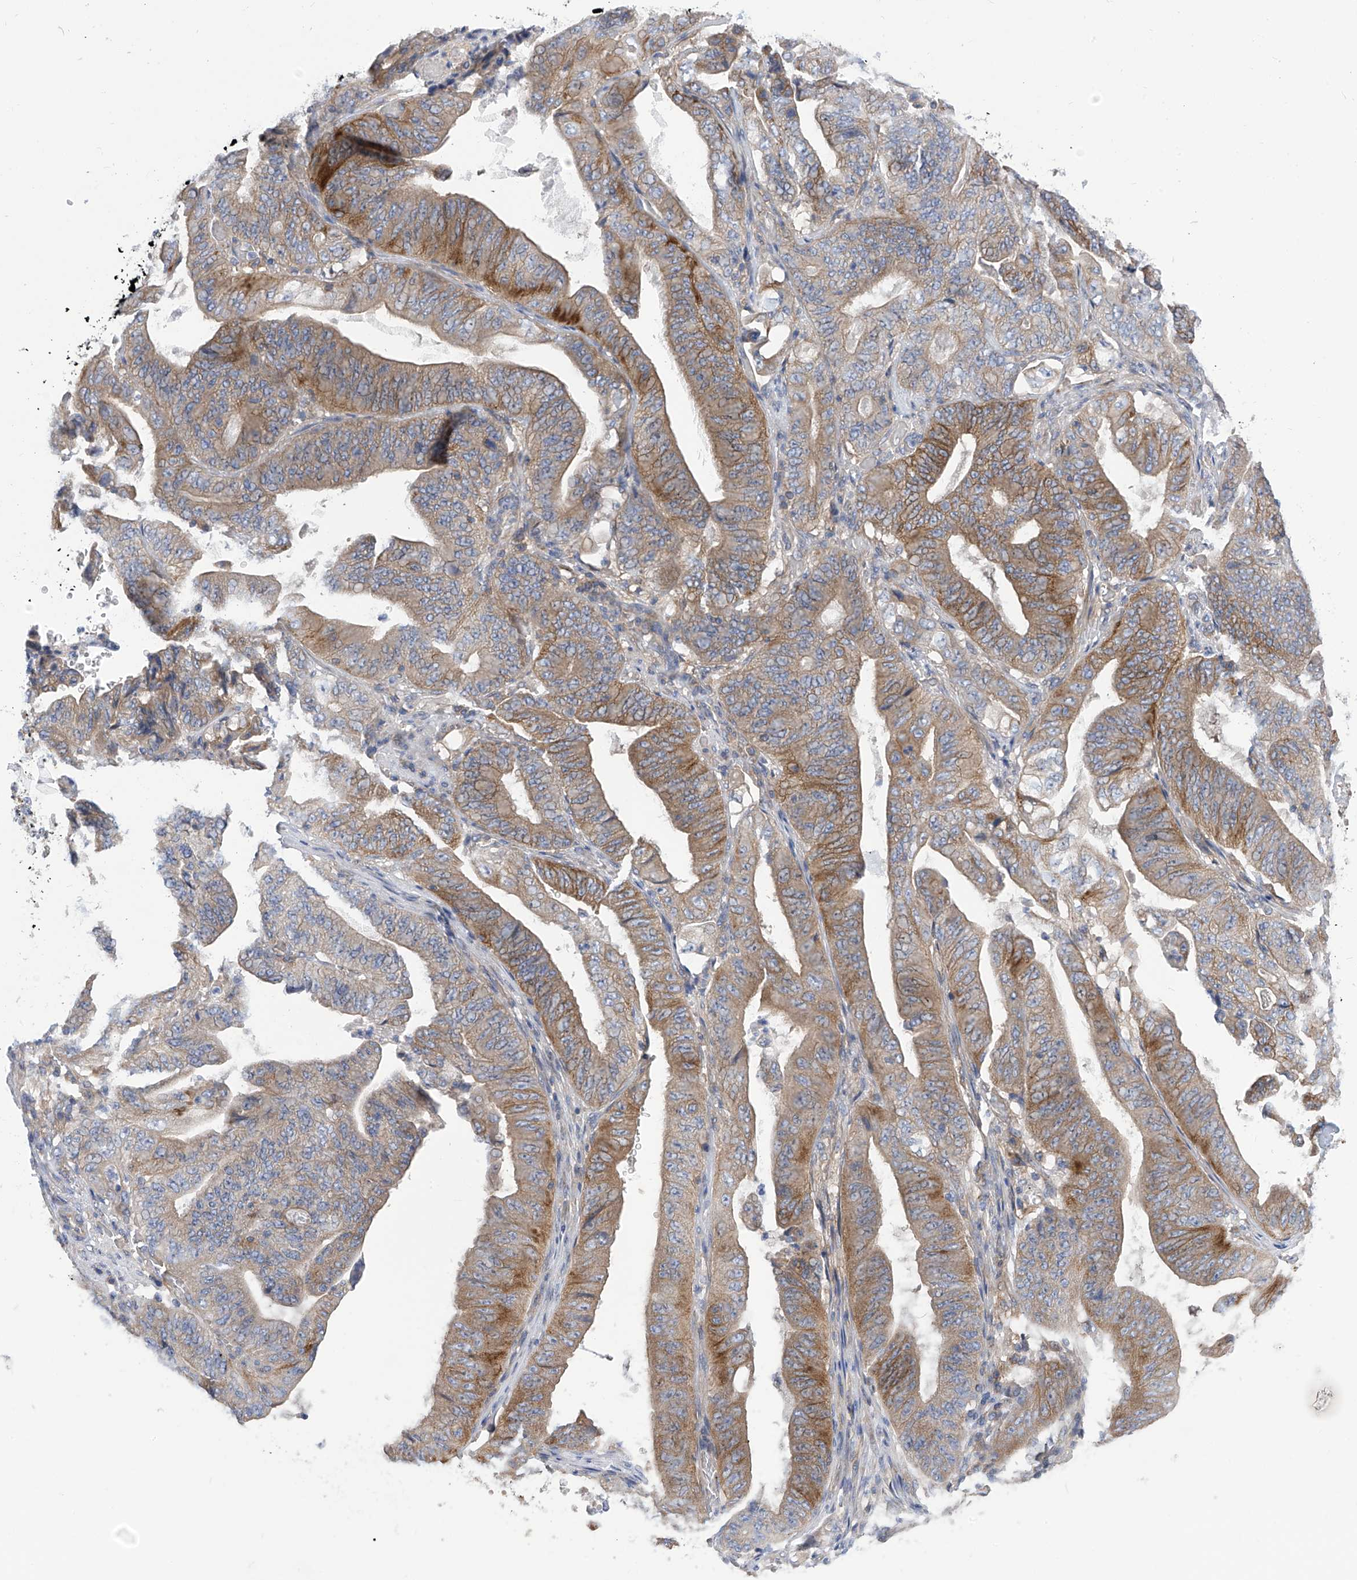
{"staining": {"intensity": "moderate", "quantity": ">75%", "location": "cytoplasmic/membranous"}, "tissue": "stomach cancer", "cell_type": "Tumor cells", "image_type": "cancer", "snomed": [{"axis": "morphology", "description": "Adenocarcinoma, NOS"}, {"axis": "topography", "description": "Stomach"}], "caption": "Immunohistochemistry image of human stomach adenocarcinoma stained for a protein (brown), which demonstrates medium levels of moderate cytoplasmic/membranous staining in about >75% of tumor cells.", "gene": "P2RX7", "patient": {"sex": "female", "age": 73}}